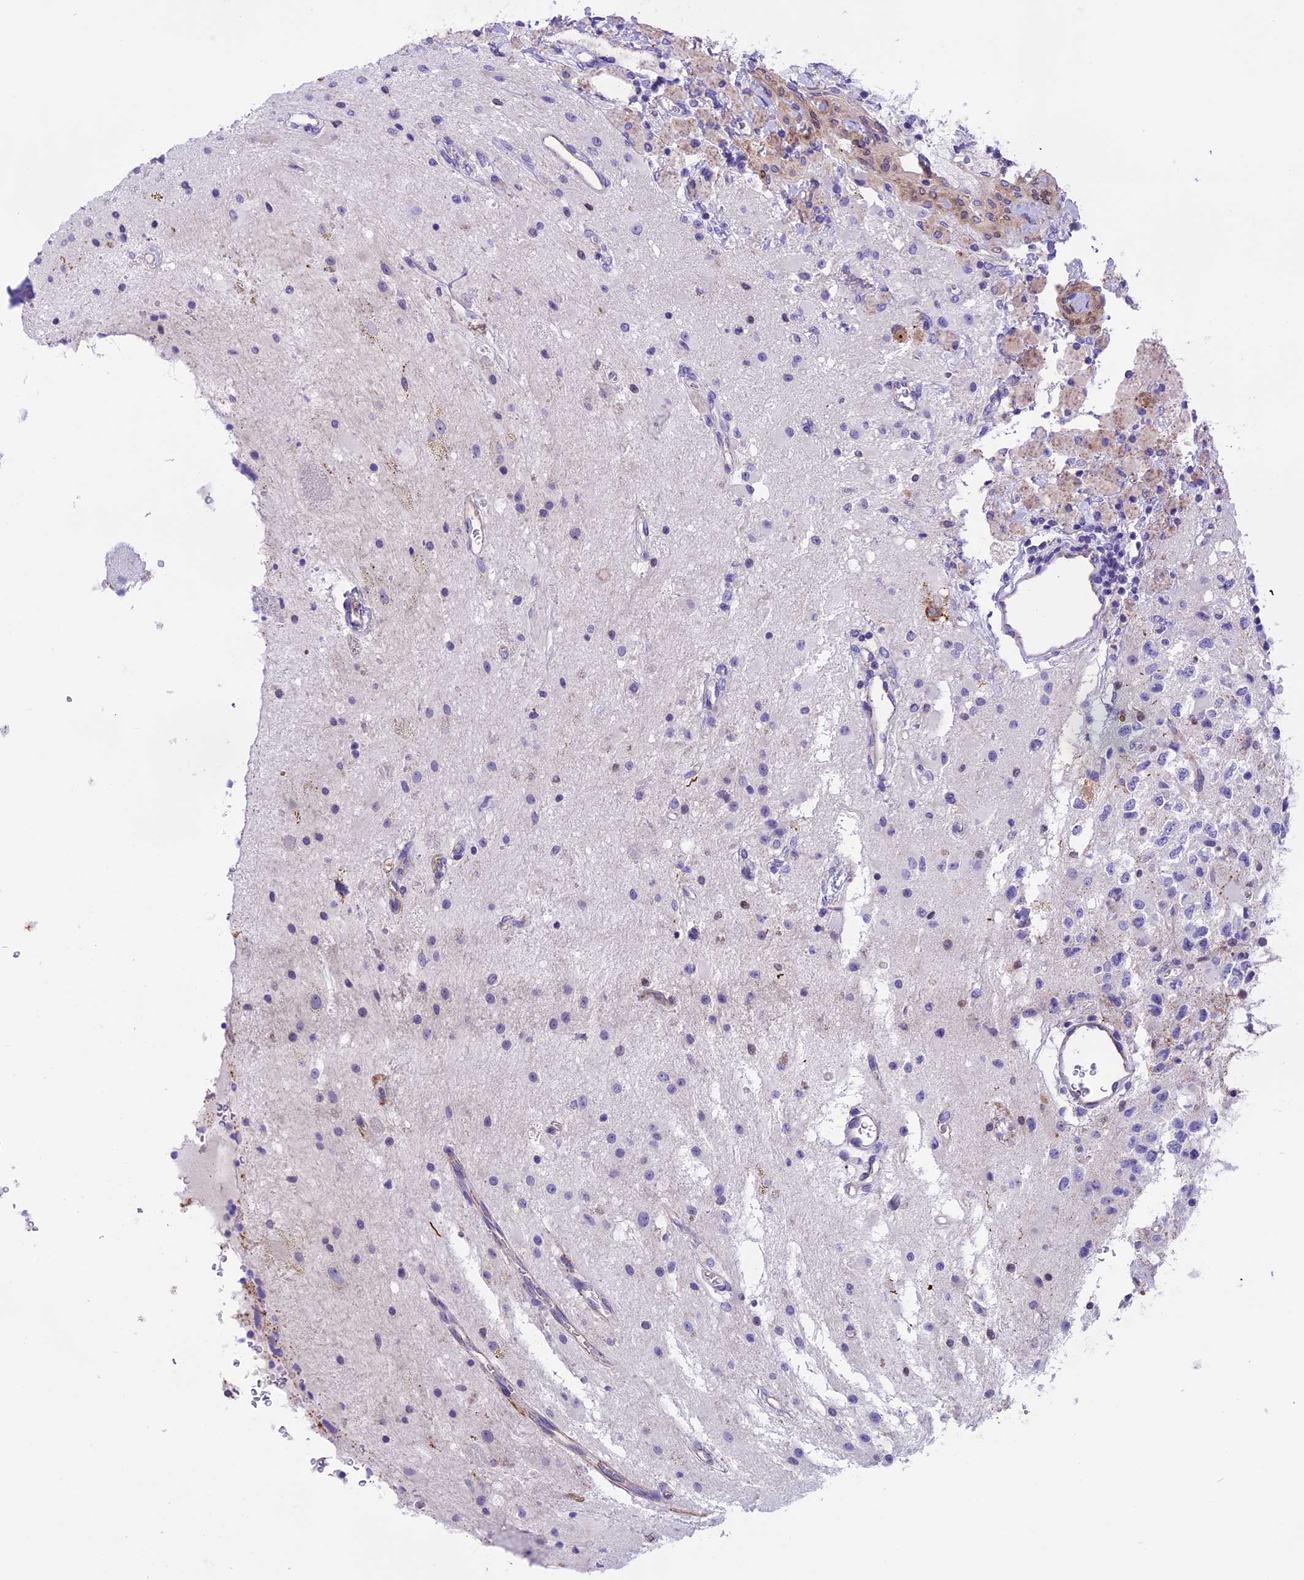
{"staining": {"intensity": "negative", "quantity": "none", "location": "none"}, "tissue": "glioma", "cell_type": "Tumor cells", "image_type": "cancer", "snomed": [{"axis": "morphology", "description": "Glioma, malignant, High grade"}, {"axis": "topography", "description": "Brain"}], "caption": "Immunohistochemical staining of human high-grade glioma (malignant) reveals no significant expression in tumor cells.", "gene": "PRR15", "patient": {"sex": "male", "age": 34}}